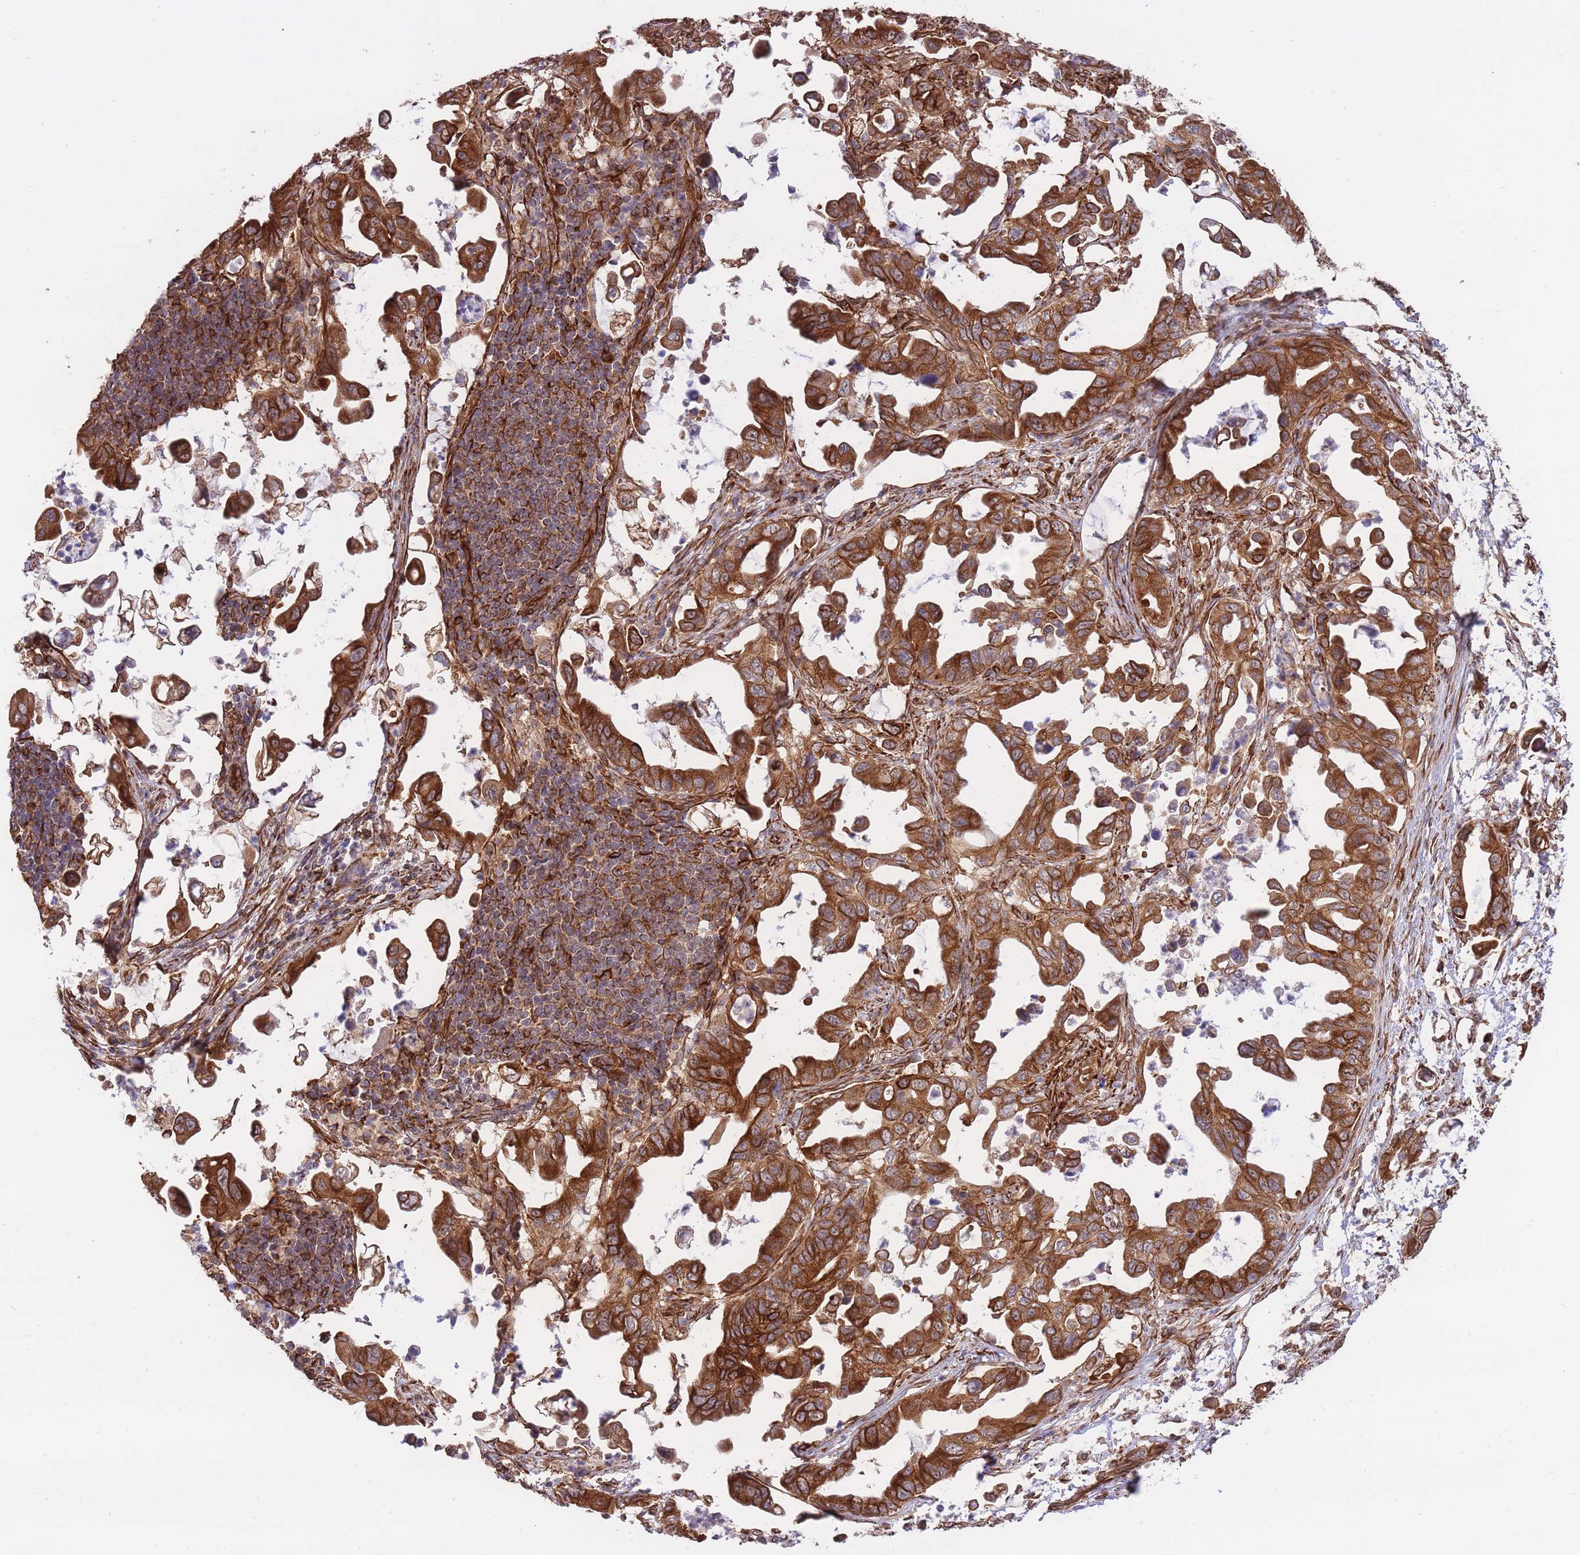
{"staining": {"intensity": "strong", "quantity": ">75%", "location": "cytoplasmic/membranous"}, "tissue": "pancreatic cancer", "cell_type": "Tumor cells", "image_type": "cancer", "snomed": [{"axis": "morphology", "description": "Adenocarcinoma, NOS"}, {"axis": "topography", "description": "Pancreas"}], "caption": "Pancreatic cancer (adenocarcinoma) stained with immunohistochemistry exhibits strong cytoplasmic/membranous staining in about >75% of tumor cells.", "gene": "EXOSC8", "patient": {"sex": "male", "age": 61}}